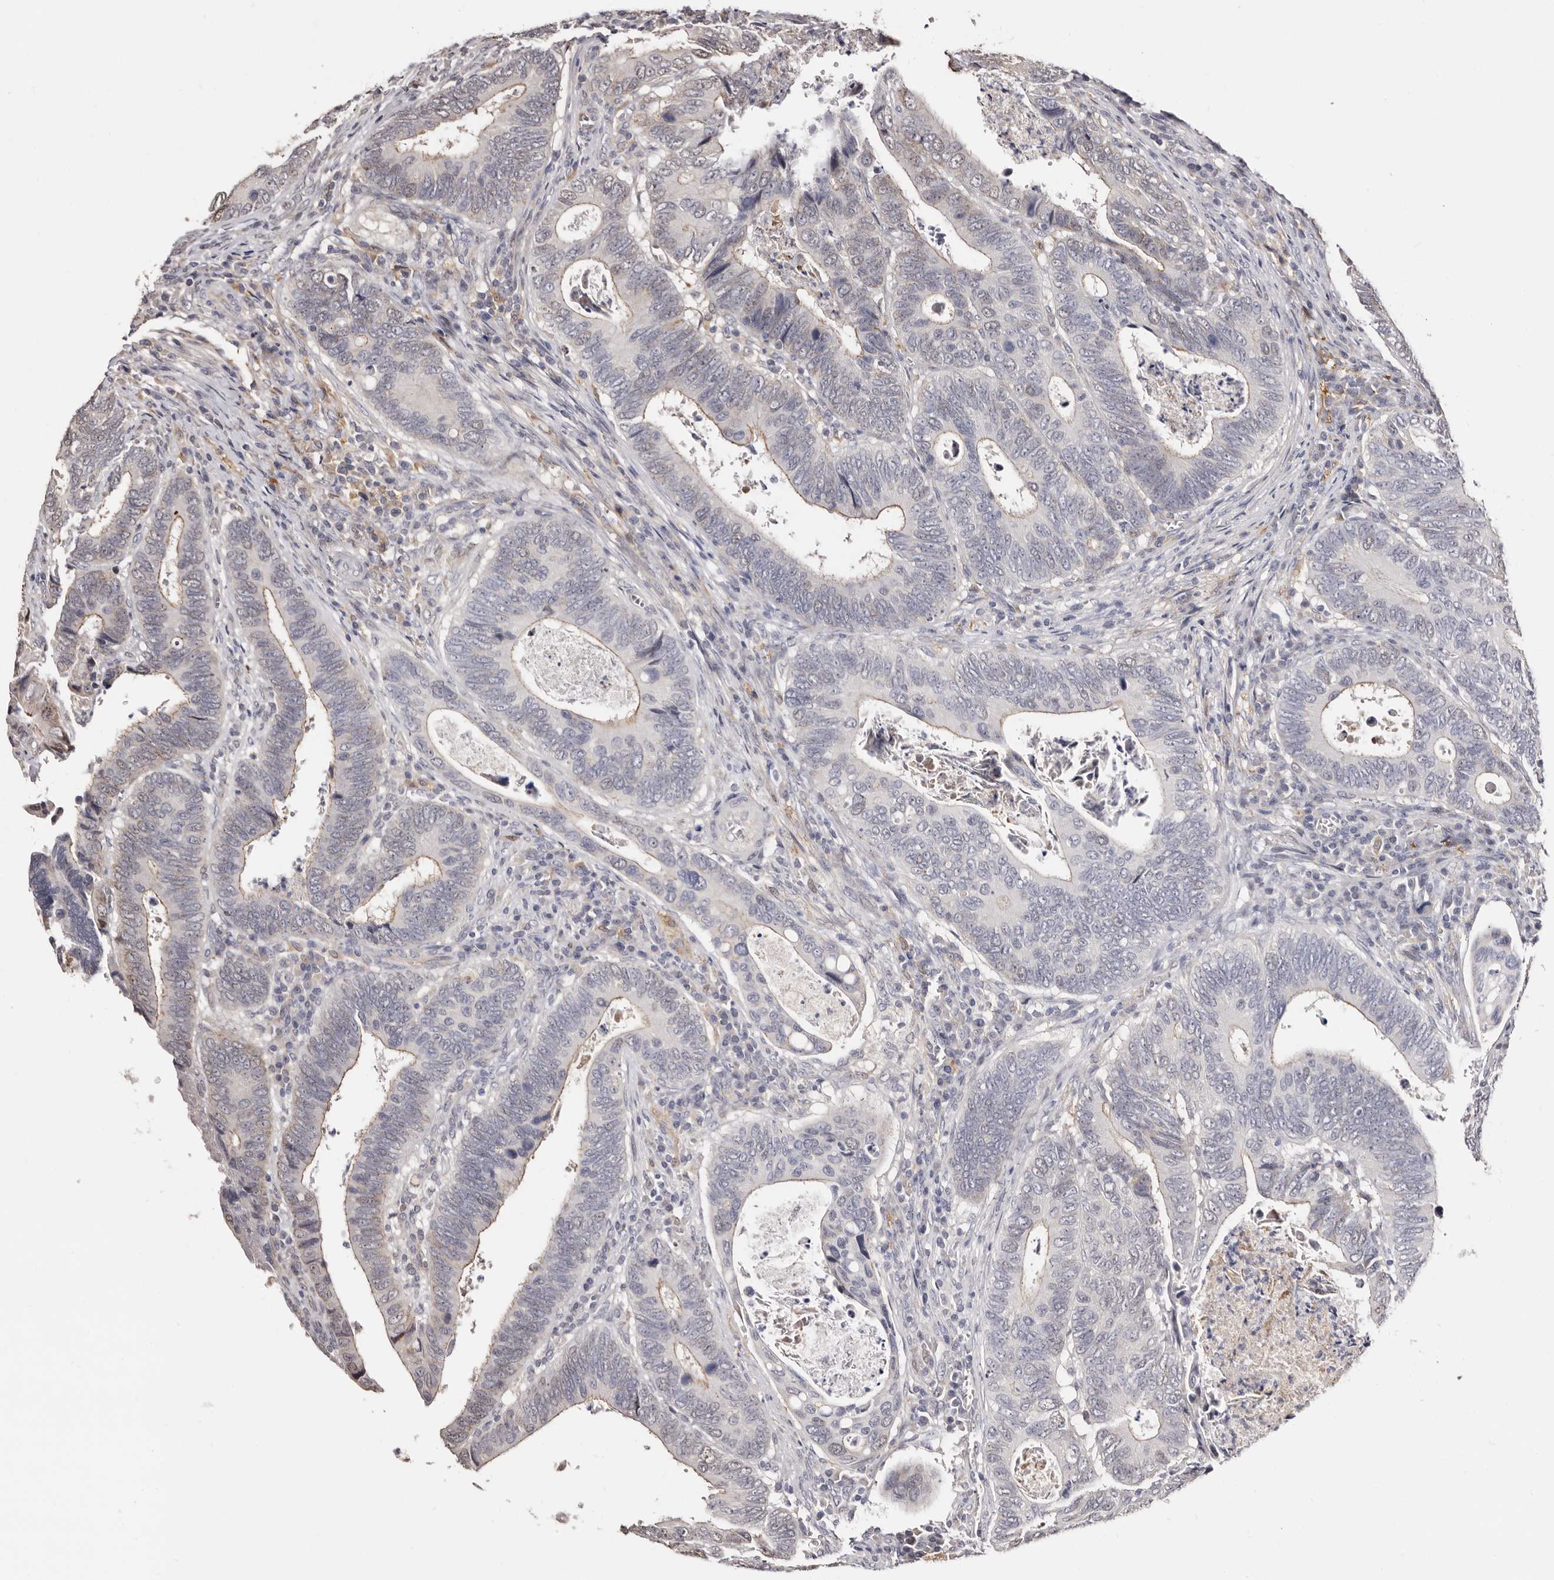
{"staining": {"intensity": "moderate", "quantity": "<25%", "location": "cytoplasmic/membranous"}, "tissue": "colorectal cancer", "cell_type": "Tumor cells", "image_type": "cancer", "snomed": [{"axis": "morphology", "description": "Adenocarcinoma, NOS"}, {"axis": "topography", "description": "Colon"}], "caption": "Immunohistochemistry staining of adenocarcinoma (colorectal), which reveals low levels of moderate cytoplasmic/membranous expression in about <25% of tumor cells indicating moderate cytoplasmic/membranous protein staining. The staining was performed using DAB (3,3'-diaminobenzidine) (brown) for protein detection and nuclei were counterstained in hematoxylin (blue).", "gene": "PTAFR", "patient": {"sex": "male", "age": 72}}